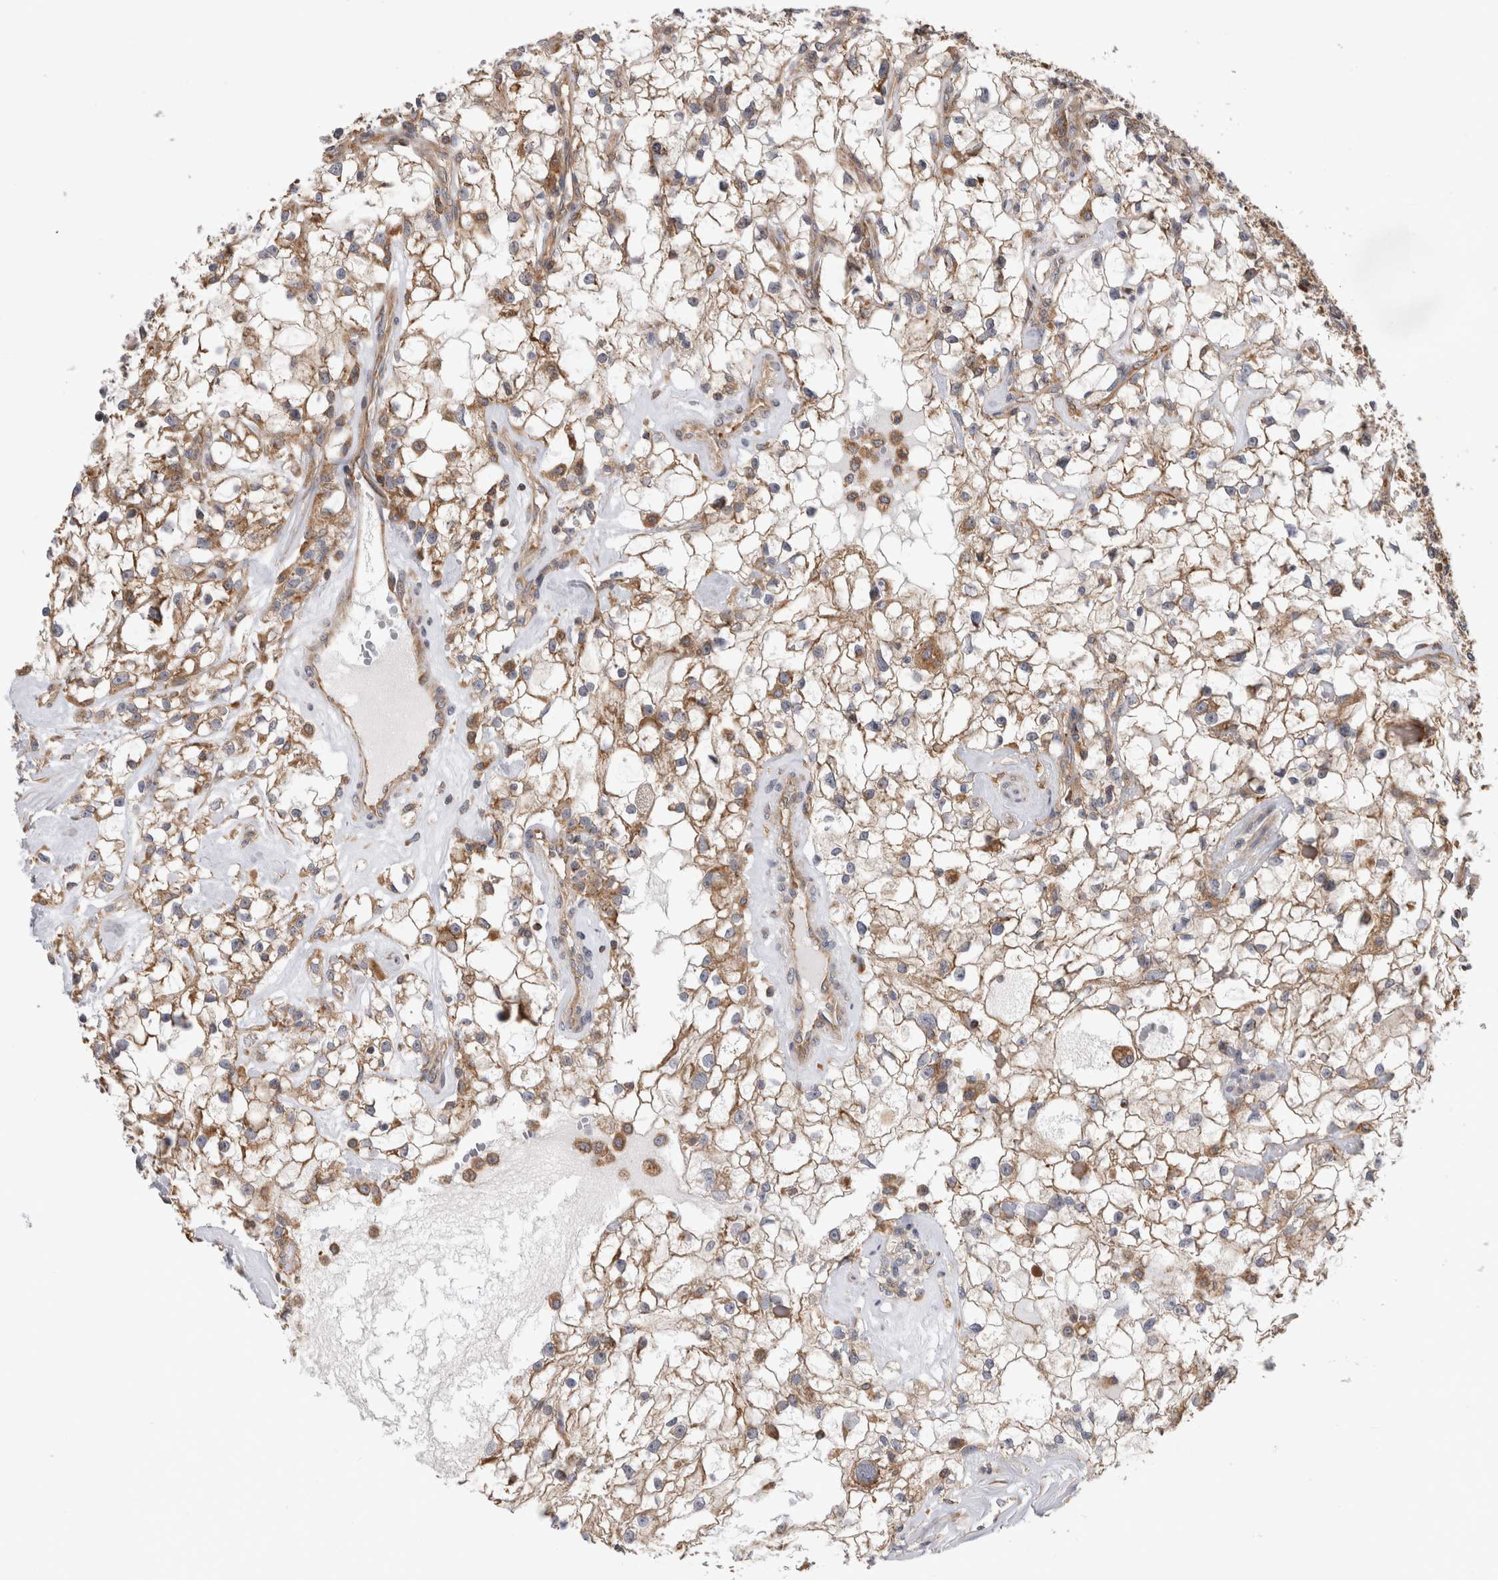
{"staining": {"intensity": "moderate", "quantity": "25%-75%", "location": "cytoplasmic/membranous"}, "tissue": "renal cancer", "cell_type": "Tumor cells", "image_type": "cancer", "snomed": [{"axis": "morphology", "description": "Adenocarcinoma, NOS"}, {"axis": "topography", "description": "Kidney"}], "caption": "Immunohistochemistry micrograph of adenocarcinoma (renal) stained for a protein (brown), which displays medium levels of moderate cytoplasmic/membranous expression in about 25%-75% of tumor cells.", "gene": "GRIK2", "patient": {"sex": "female", "age": 60}}